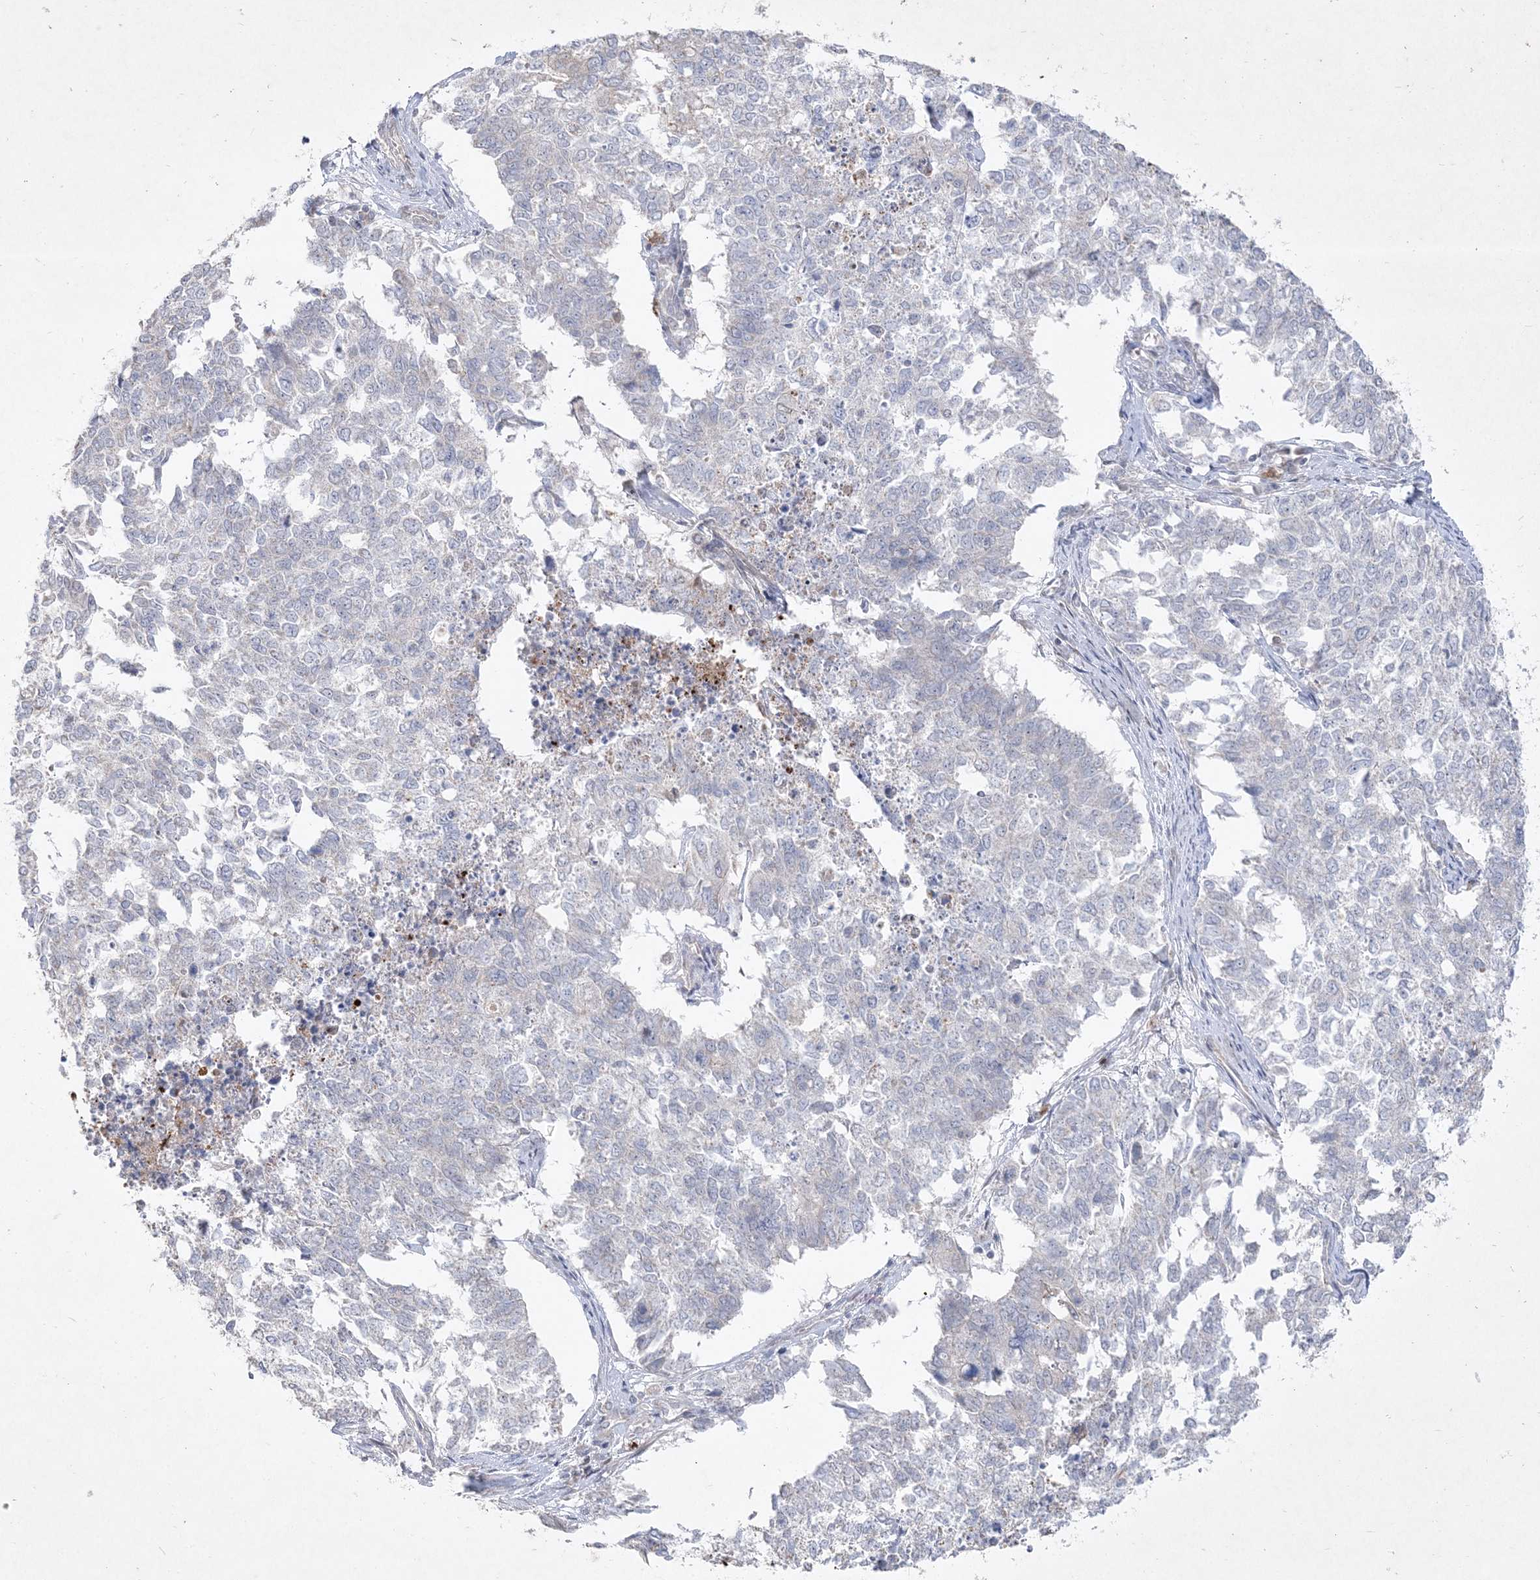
{"staining": {"intensity": "negative", "quantity": "none", "location": "none"}, "tissue": "cervical cancer", "cell_type": "Tumor cells", "image_type": "cancer", "snomed": [{"axis": "morphology", "description": "Squamous cell carcinoma, NOS"}, {"axis": "topography", "description": "Cervix"}], "caption": "Squamous cell carcinoma (cervical) was stained to show a protein in brown. There is no significant expression in tumor cells. Brightfield microscopy of IHC stained with DAB (brown) and hematoxylin (blue), captured at high magnification.", "gene": "CLNK", "patient": {"sex": "female", "age": 63}}